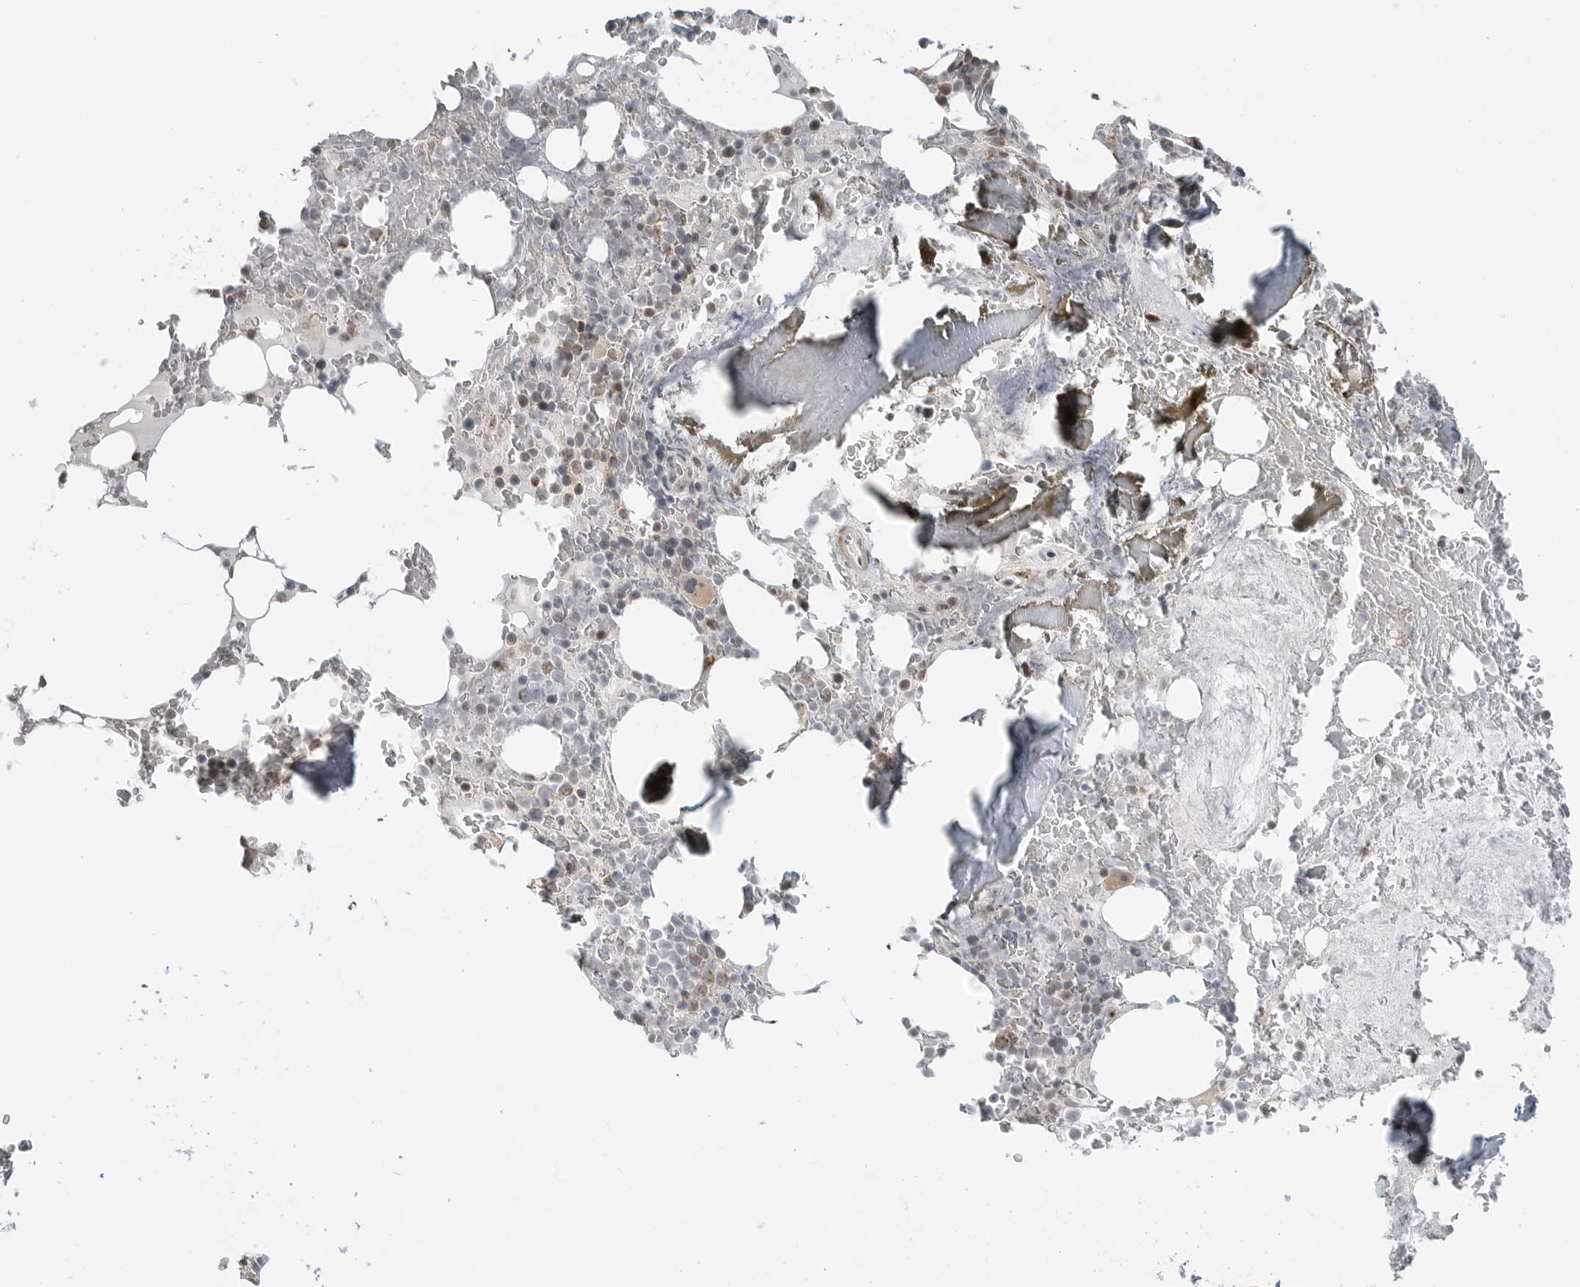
{"staining": {"intensity": "weak", "quantity": "<25%", "location": "cytoplasmic/membranous"}, "tissue": "bone marrow", "cell_type": "Hematopoietic cells", "image_type": "normal", "snomed": [{"axis": "morphology", "description": "Normal tissue, NOS"}, {"axis": "topography", "description": "Bone marrow"}], "caption": "Protein analysis of normal bone marrow shows no significant staining in hematopoietic cells. (Immunohistochemistry (ihc), brightfield microscopy, high magnification).", "gene": "PEX2", "patient": {"sex": "male", "age": 58}}